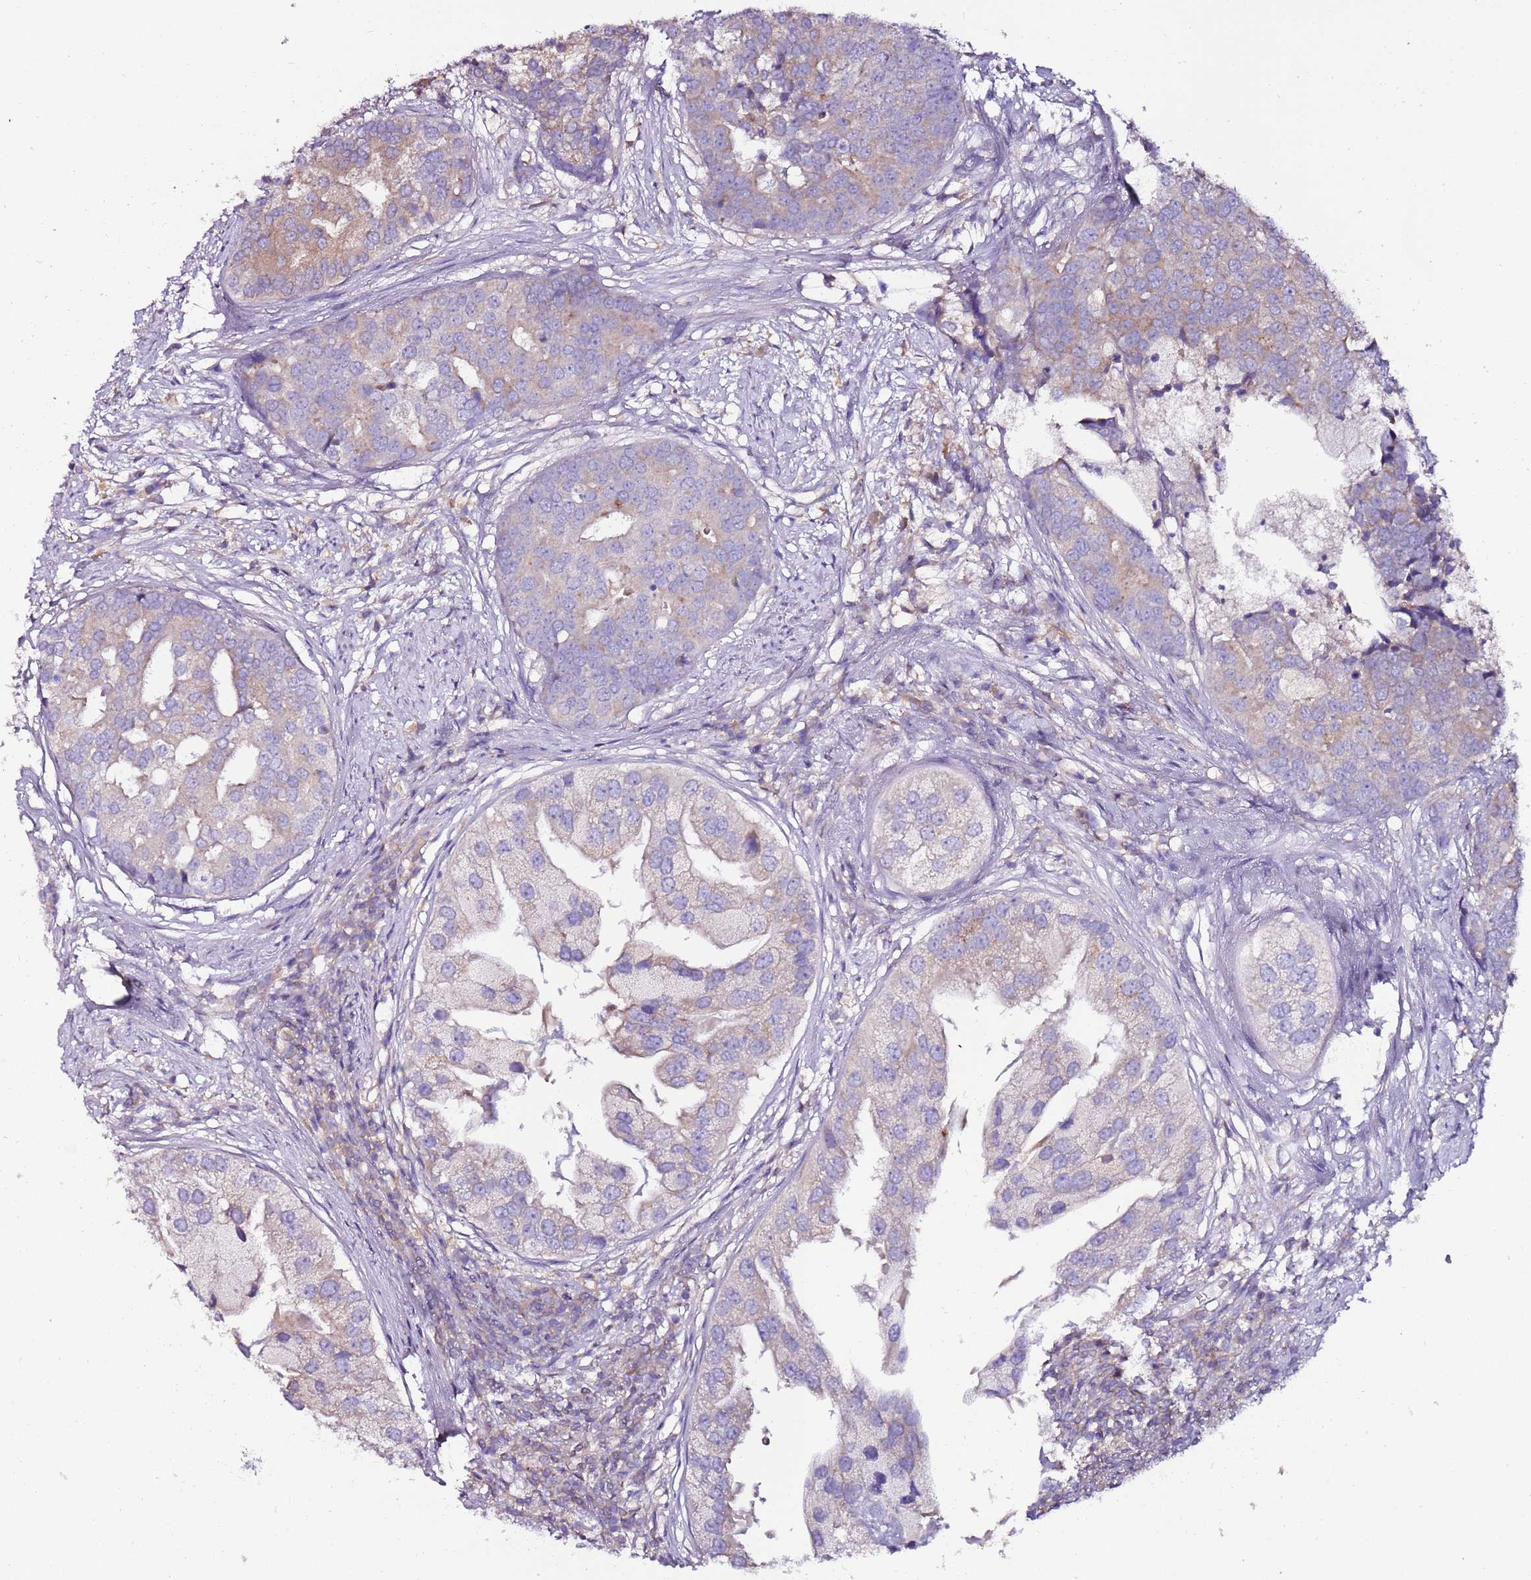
{"staining": {"intensity": "weak", "quantity": "<25%", "location": "cytoplasmic/membranous"}, "tissue": "prostate cancer", "cell_type": "Tumor cells", "image_type": "cancer", "snomed": [{"axis": "morphology", "description": "Adenocarcinoma, High grade"}, {"axis": "topography", "description": "Prostate"}], "caption": "IHC photomicrograph of neoplastic tissue: human adenocarcinoma (high-grade) (prostate) stained with DAB (3,3'-diaminobenzidine) demonstrates no significant protein staining in tumor cells.", "gene": "IGIP", "patient": {"sex": "male", "age": 62}}